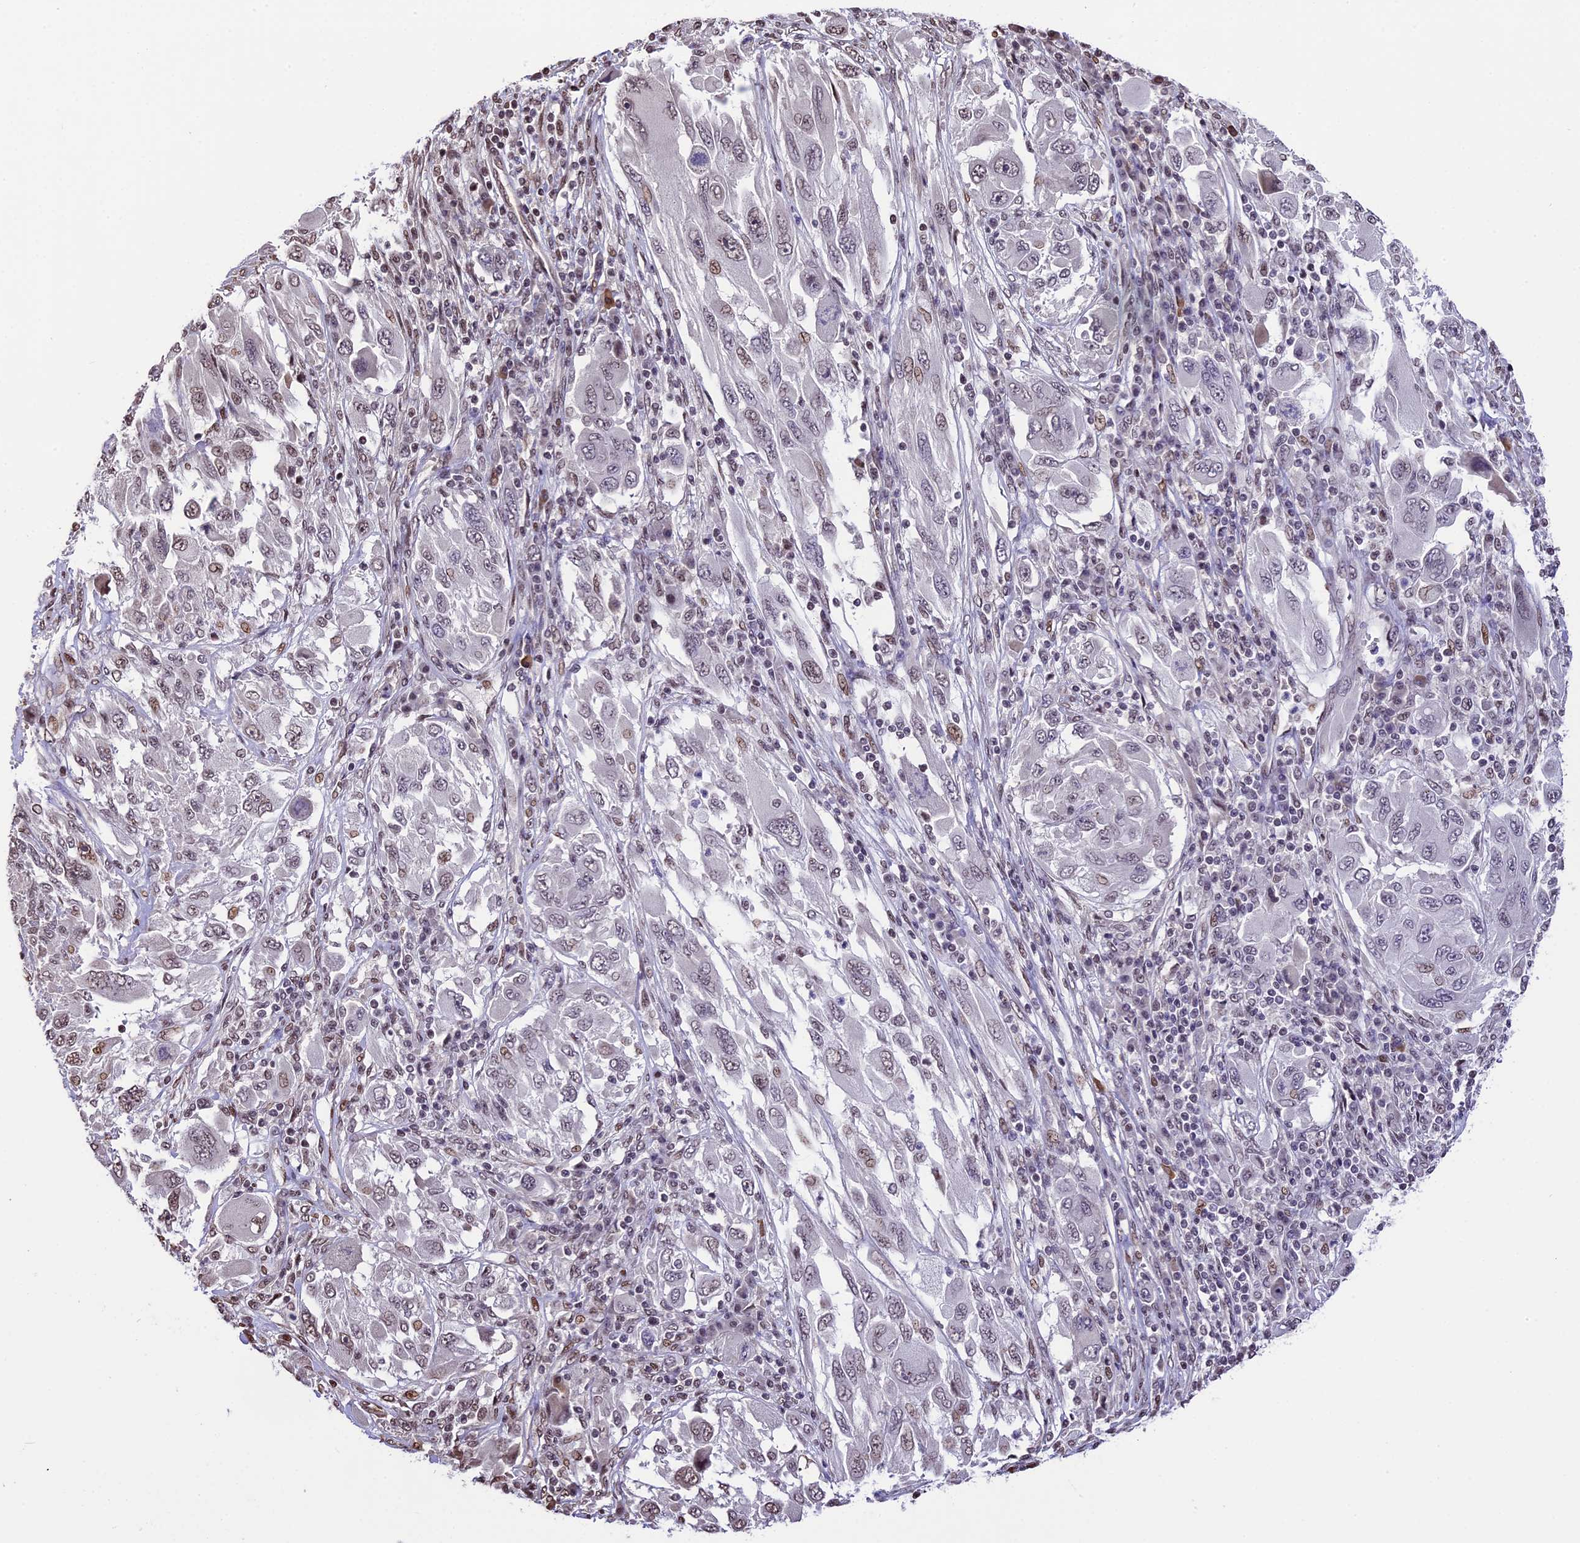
{"staining": {"intensity": "weak", "quantity": "25%-75%", "location": "nuclear"}, "tissue": "melanoma", "cell_type": "Tumor cells", "image_type": "cancer", "snomed": [{"axis": "morphology", "description": "Malignant melanoma, NOS"}, {"axis": "topography", "description": "Skin"}], "caption": "A brown stain labels weak nuclear expression of a protein in melanoma tumor cells.", "gene": "POLR3E", "patient": {"sex": "female", "age": 91}}